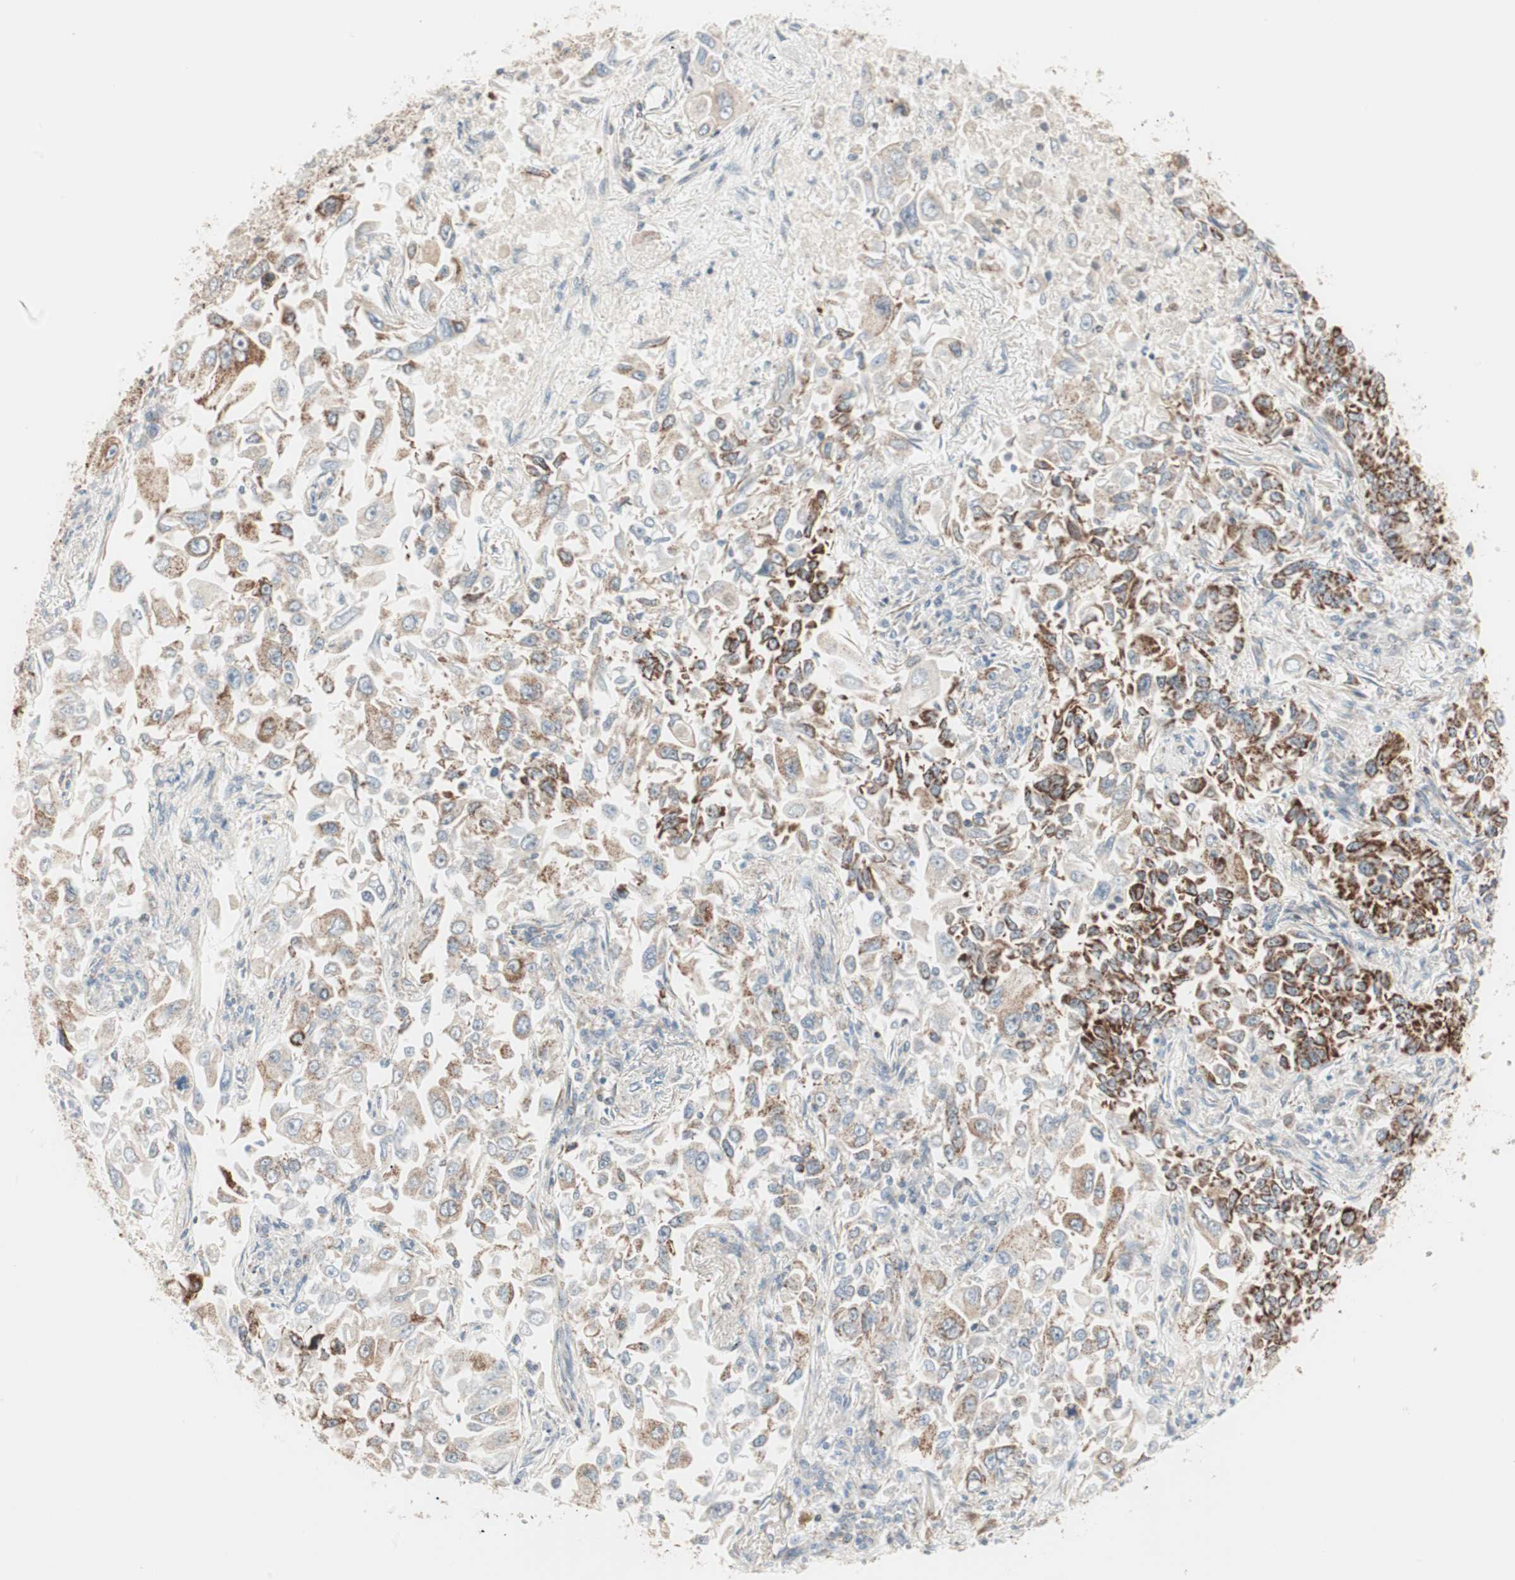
{"staining": {"intensity": "moderate", "quantity": ">75%", "location": "cytoplasmic/membranous"}, "tissue": "lung cancer", "cell_type": "Tumor cells", "image_type": "cancer", "snomed": [{"axis": "morphology", "description": "Adenocarcinoma, NOS"}, {"axis": "topography", "description": "Lung"}], "caption": "Immunohistochemistry staining of lung cancer, which displays medium levels of moderate cytoplasmic/membranous positivity in about >75% of tumor cells indicating moderate cytoplasmic/membranous protein staining. The staining was performed using DAB (brown) for protein detection and nuclei were counterstained in hematoxylin (blue).", "gene": "TOMM20", "patient": {"sex": "male", "age": 84}}